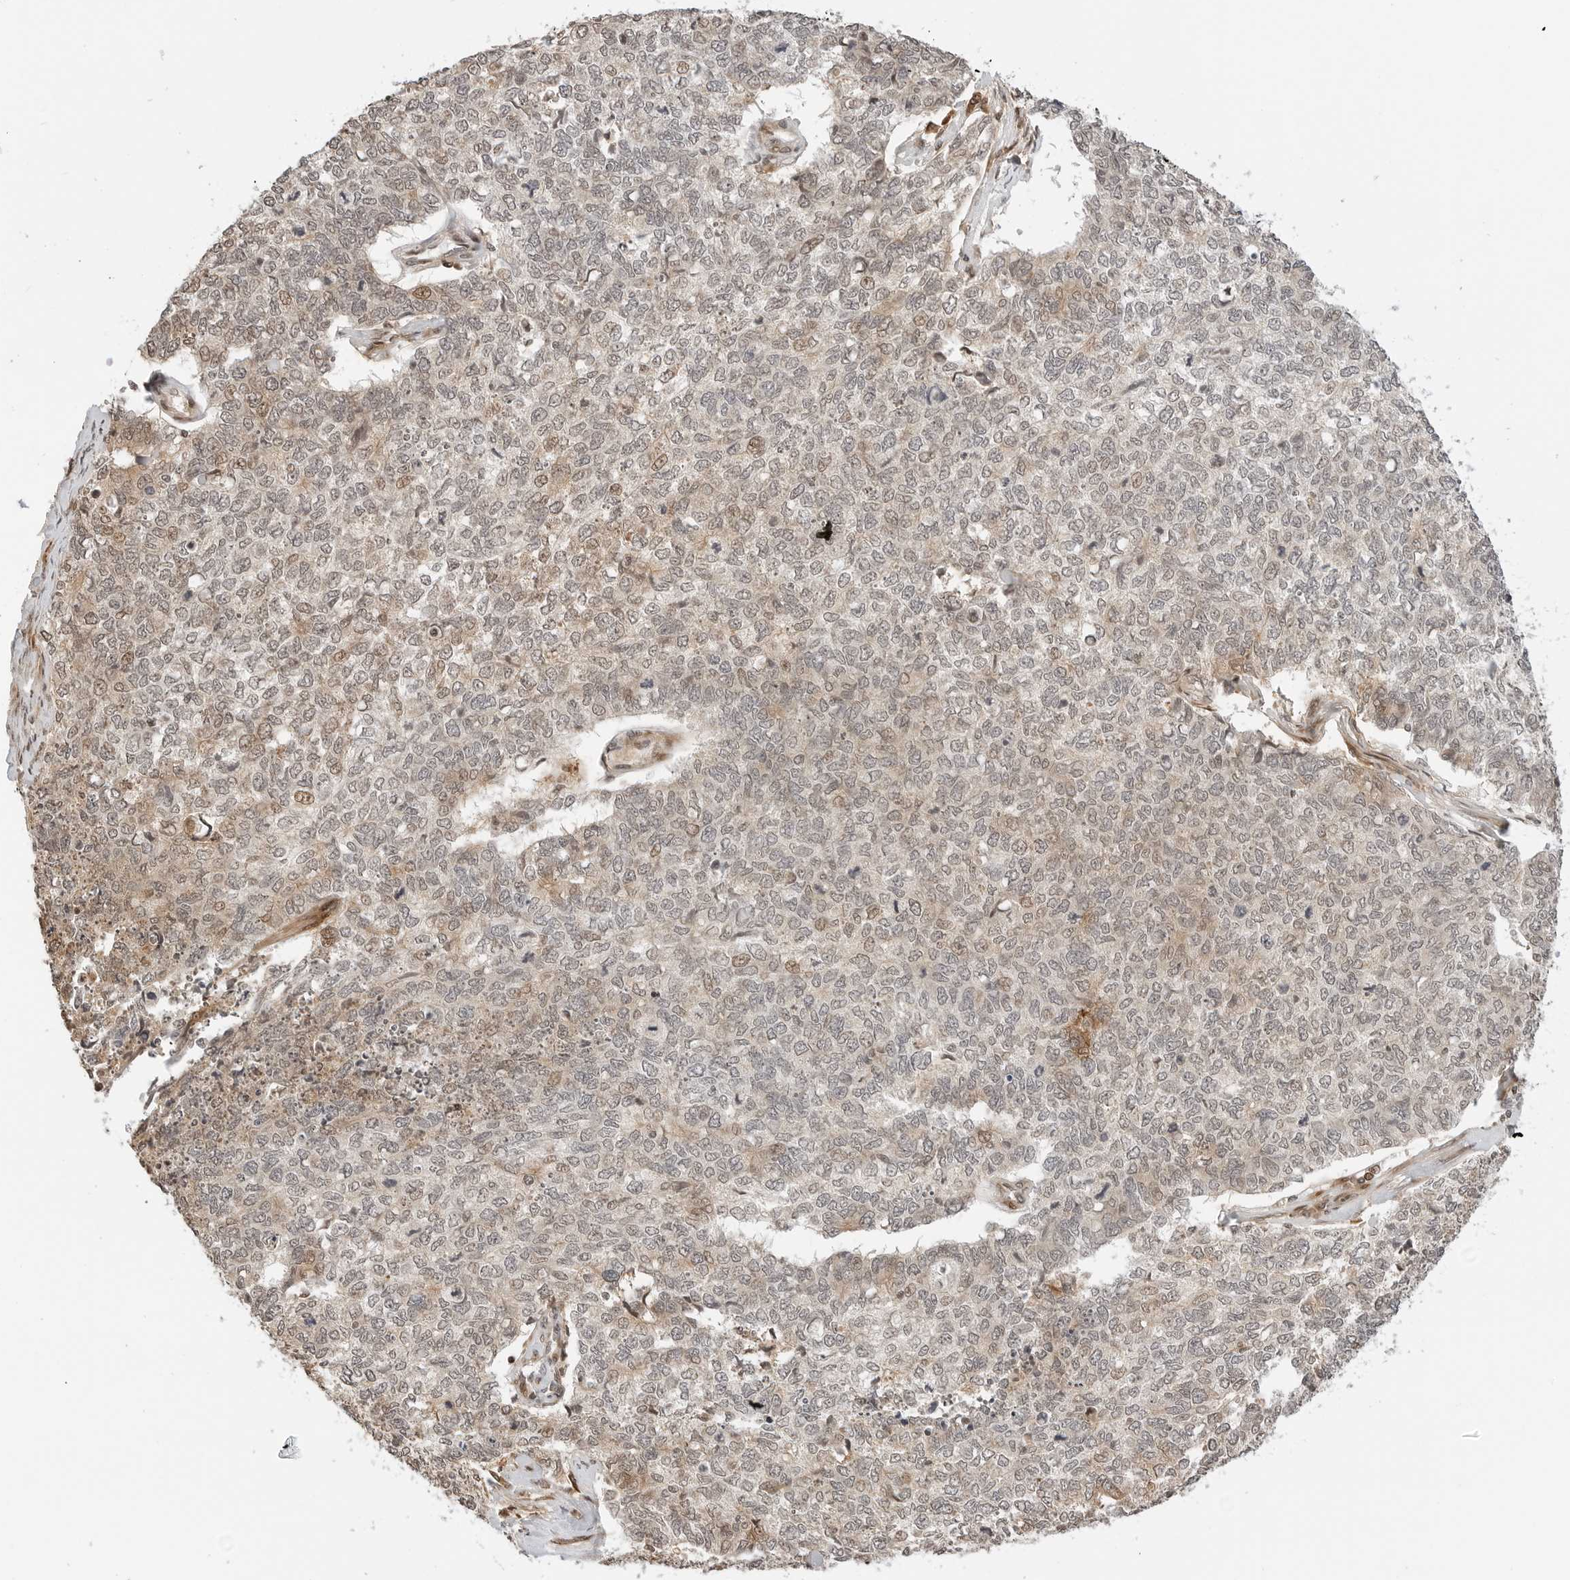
{"staining": {"intensity": "weak", "quantity": "25%-75%", "location": "cytoplasmic/membranous,nuclear"}, "tissue": "cervical cancer", "cell_type": "Tumor cells", "image_type": "cancer", "snomed": [{"axis": "morphology", "description": "Squamous cell carcinoma, NOS"}, {"axis": "topography", "description": "Cervix"}], "caption": "IHC (DAB) staining of cervical squamous cell carcinoma displays weak cytoplasmic/membranous and nuclear protein expression in about 25%-75% of tumor cells.", "gene": "GEM", "patient": {"sex": "female", "age": 63}}